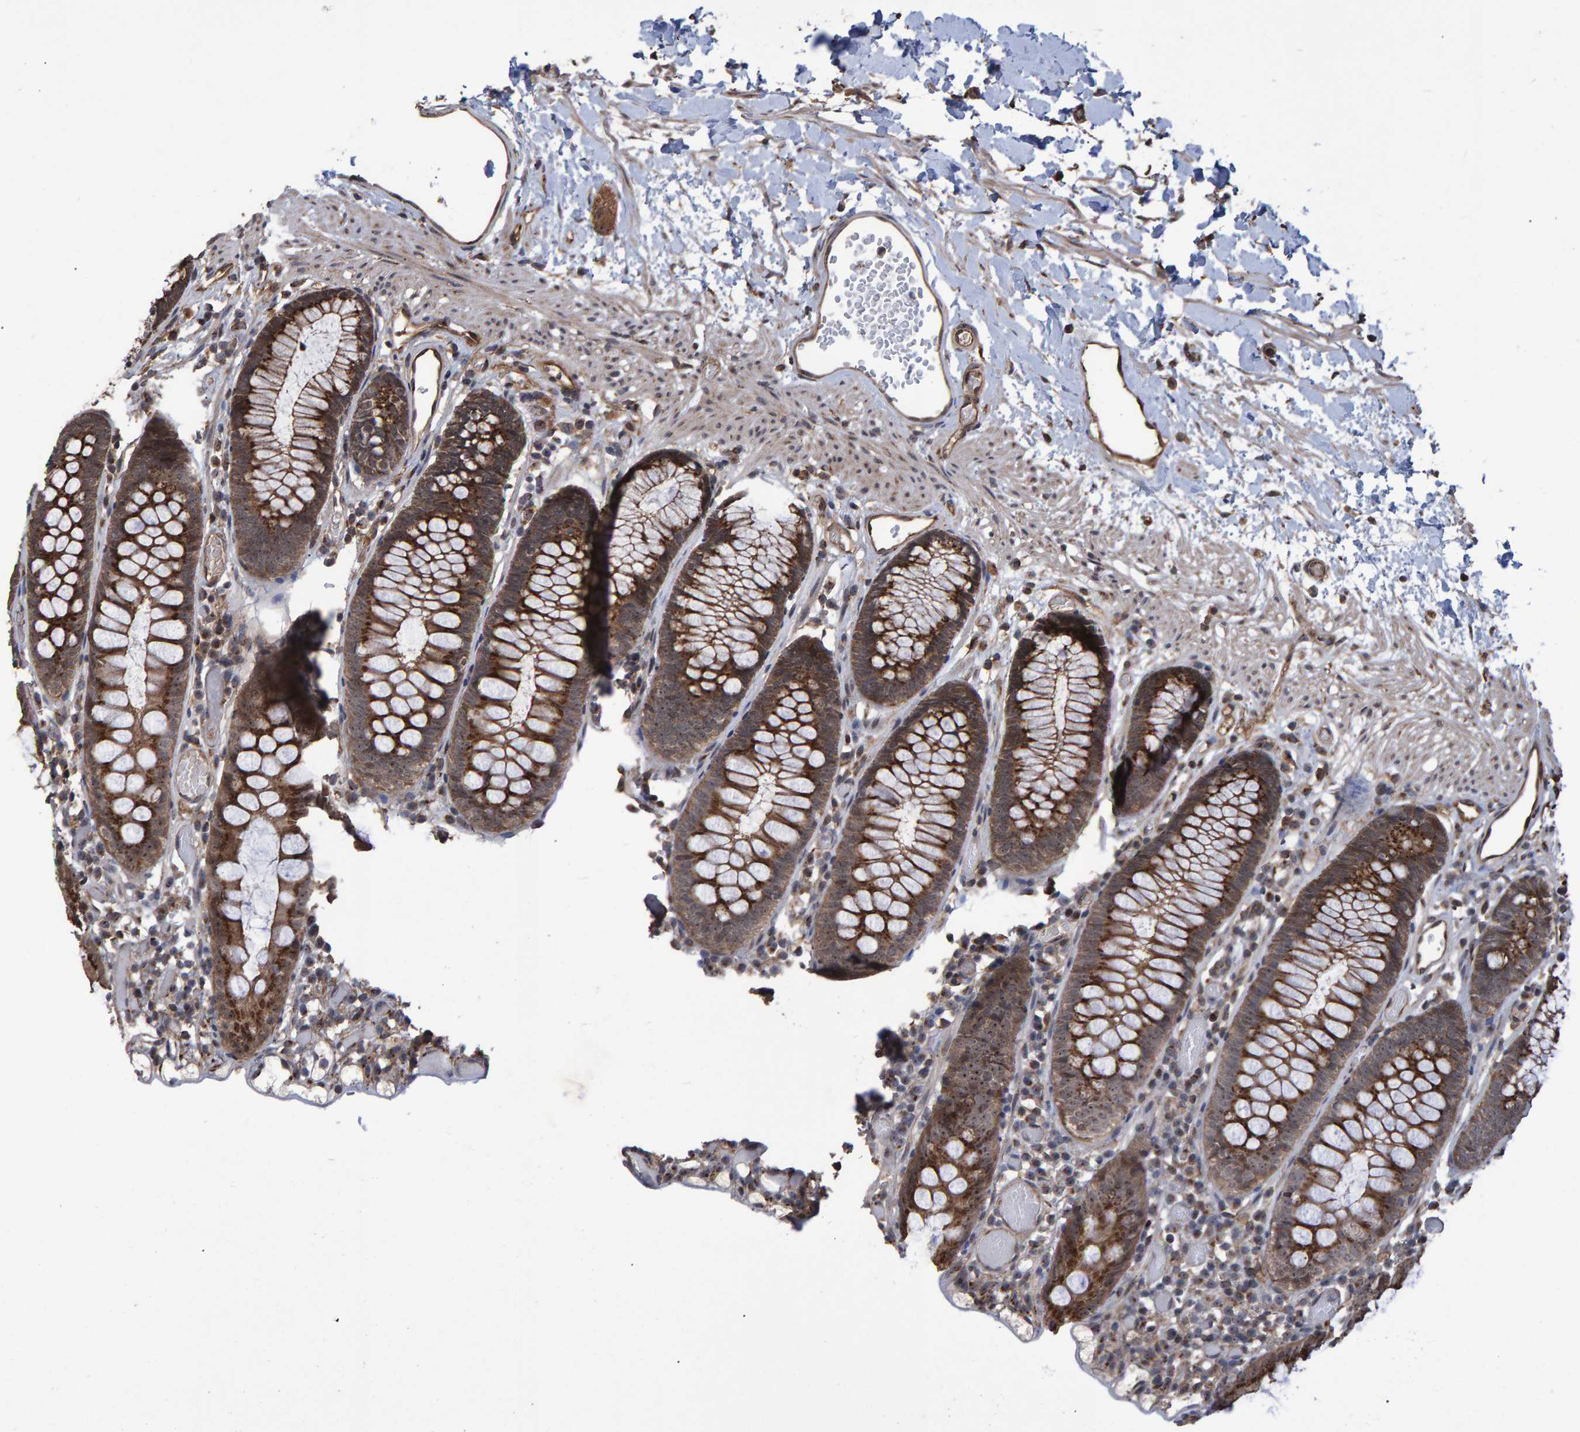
{"staining": {"intensity": "moderate", "quantity": "25%-75%", "location": "cytoplasmic/membranous"}, "tissue": "colon", "cell_type": "Endothelial cells", "image_type": "normal", "snomed": [{"axis": "morphology", "description": "Normal tissue, NOS"}, {"axis": "topography", "description": "Colon"}], "caption": "Benign colon was stained to show a protein in brown. There is medium levels of moderate cytoplasmic/membranous expression in about 25%-75% of endothelial cells. The protein is stained brown, and the nuclei are stained in blue (DAB IHC with brightfield microscopy, high magnification).", "gene": "TRIM68", "patient": {"sex": "male", "age": 14}}